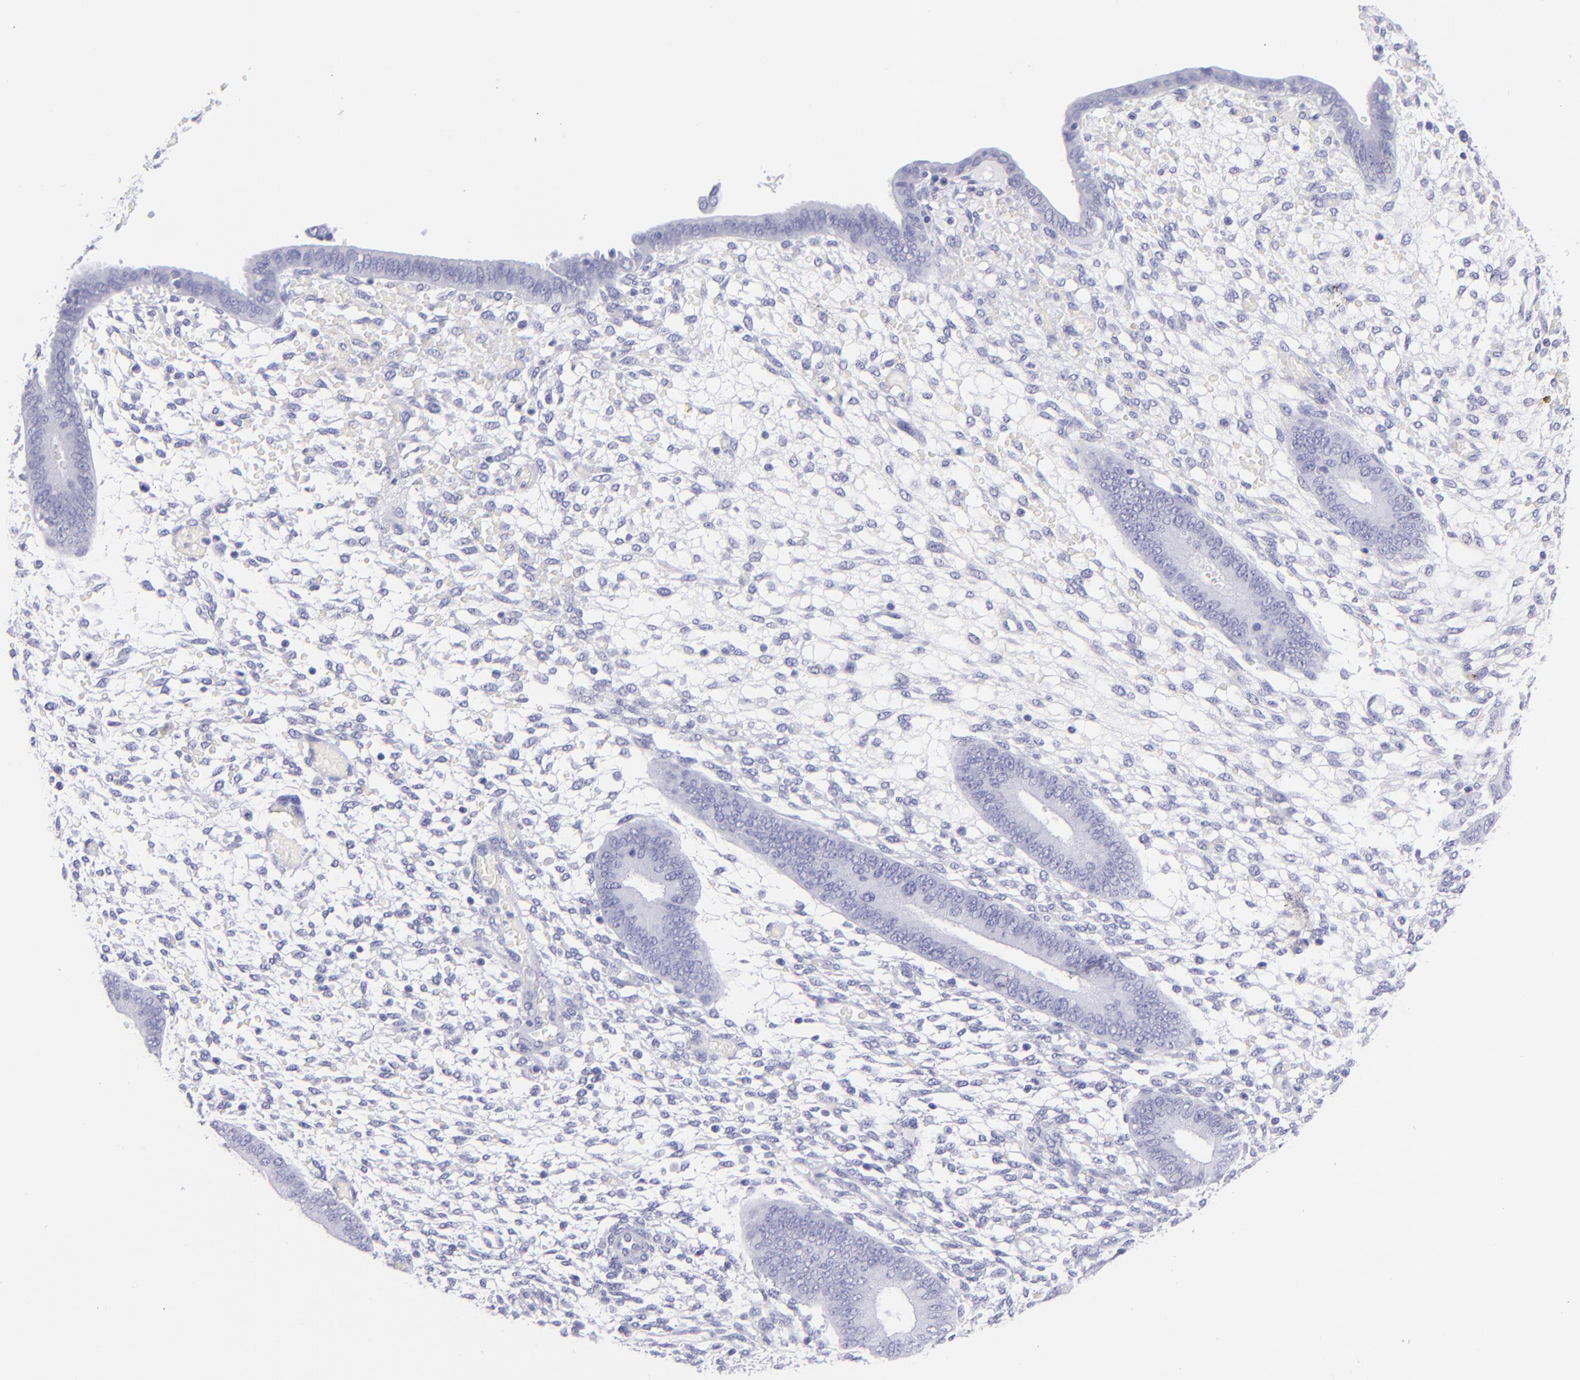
{"staining": {"intensity": "negative", "quantity": "none", "location": "none"}, "tissue": "endometrium", "cell_type": "Cells in endometrial stroma", "image_type": "normal", "snomed": [{"axis": "morphology", "description": "Normal tissue, NOS"}, {"axis": "topography", "description": "Endometrium"}], "caption": "This is an IHC histopathology image of benign endometrium. There is no positivity in cells in endometrial stroma.", "gene": "CNP", "patient": {"sex": "female", "age": 42}}